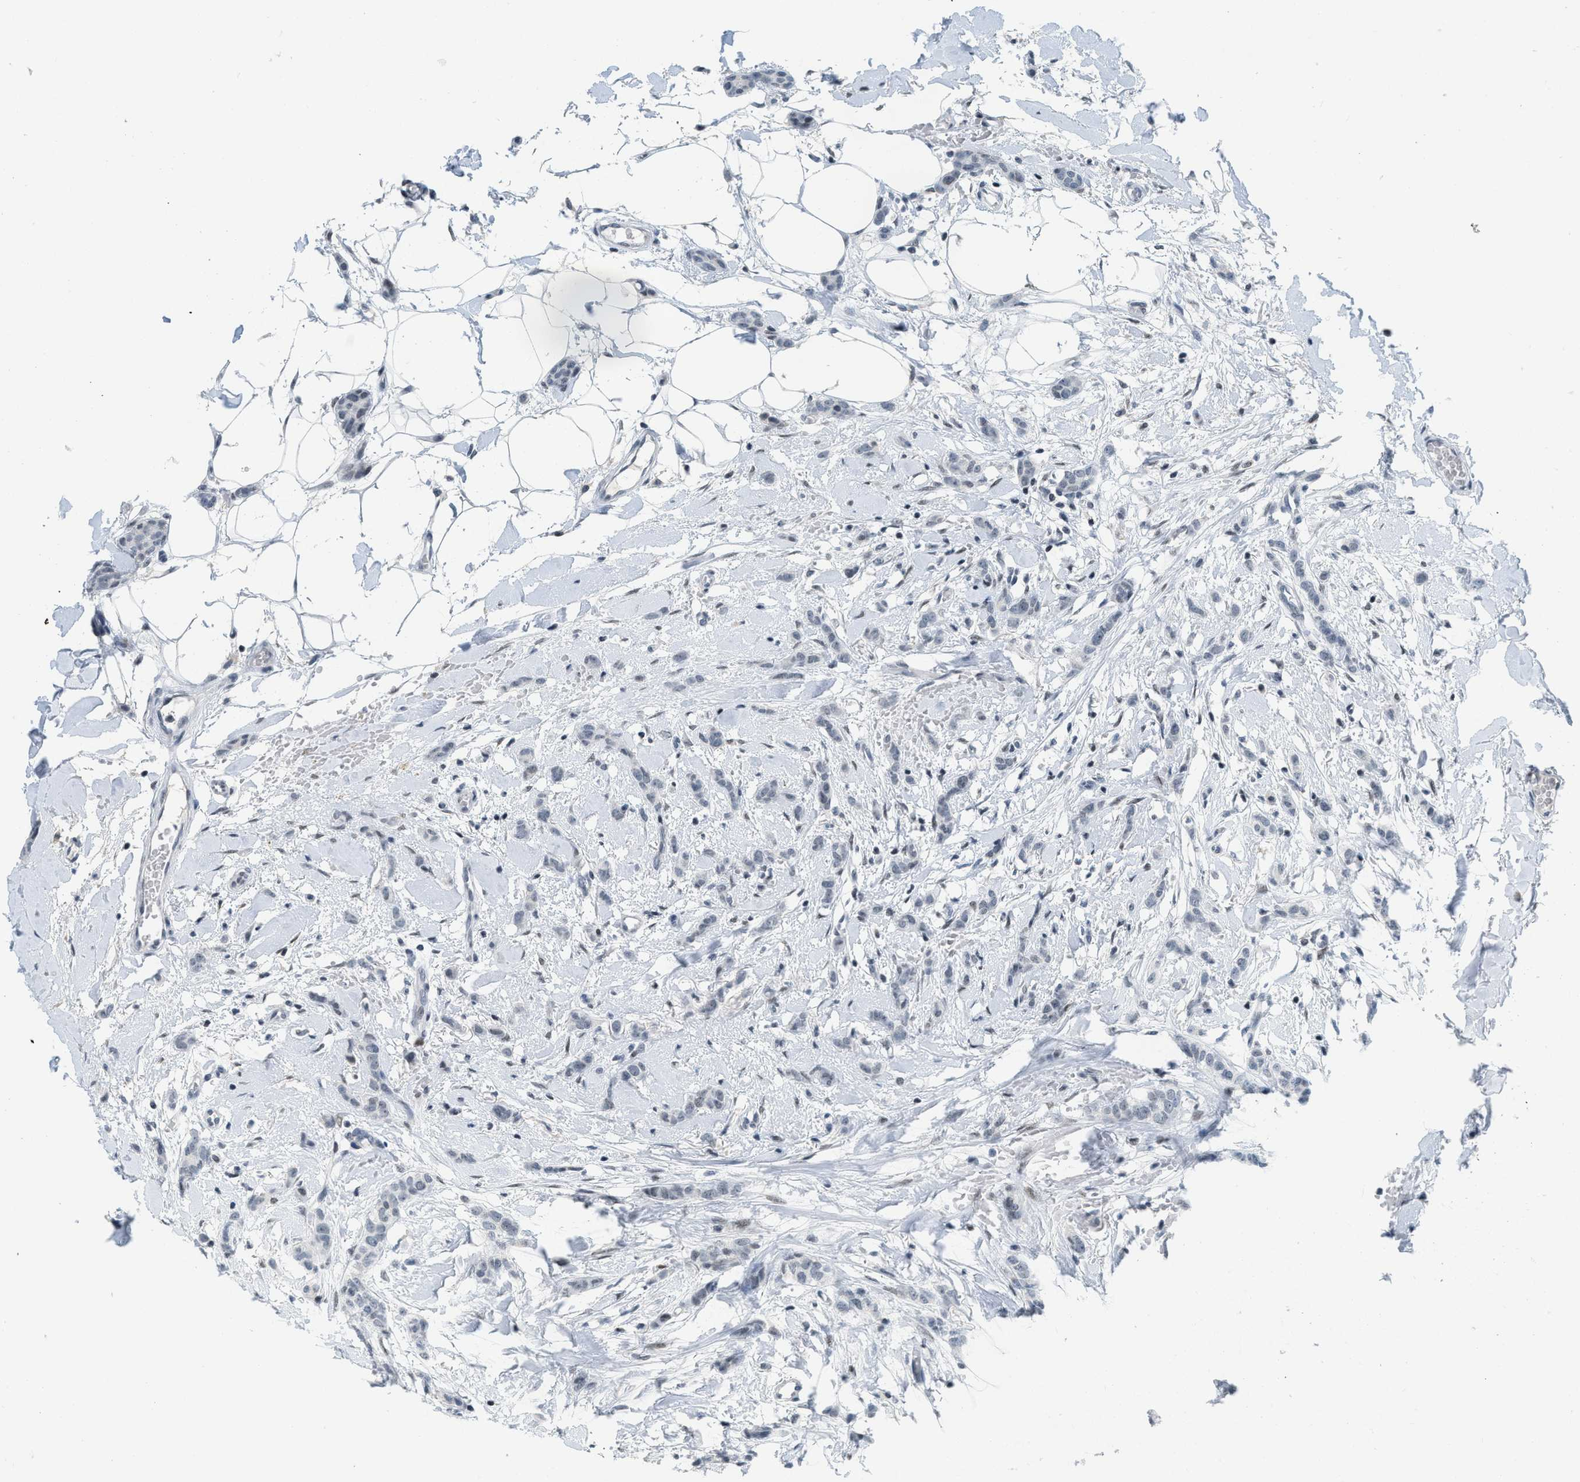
{"staining": {"intensity": "negative", "quantity": "none", "location": "none"}, "tissue": "breast cancer", "cell_type": "Tumor cells", "image_type": "cancer", "snomed": [{"axis": "morphology", "description": "Lobular carcinoma"}, {"axis": "topography", "description": "Skin"}, {"axis": "topography", "description": "Breast"}], "caption": "DAB (3,3'-diaminobenzidine) immunohistochemical staining of breast cancer (lobular carcinoma) displays no significant expression in tumor cells.", "gene": "PBX1", "patient": {"sex": "female", "age": 46}}